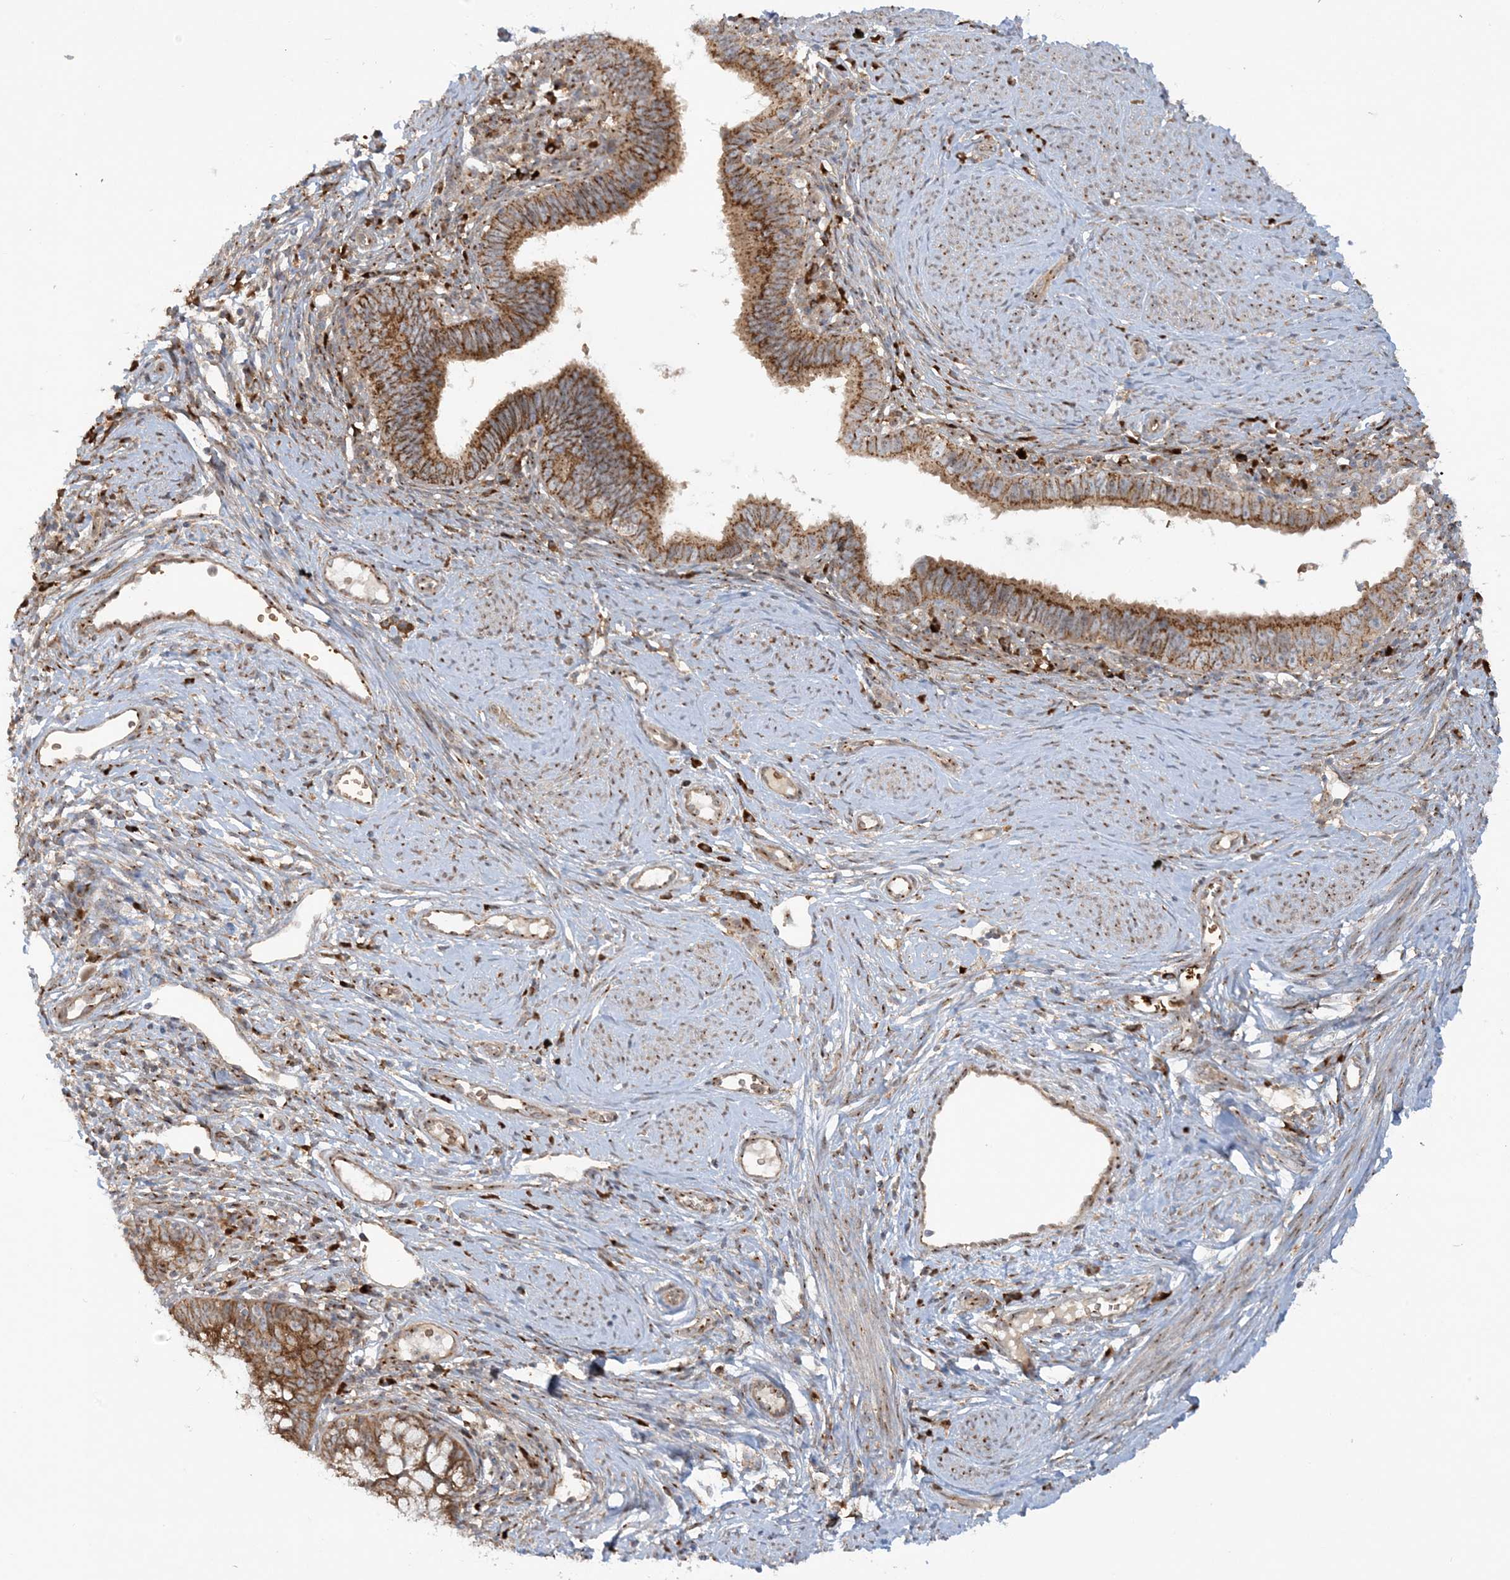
{"staining": {"intensity": "strong", "quantity": ">75%", "location": "cytoplasmic/membranous"}, "tissue": "cervical cancer", "cell_type": "Tumor cells", "image_type": "cancer", "snomed": [{"axis": "morphology", "description": "Adenocarcinoma, NOS"}, {"axis": "topography", "description": "Cervix"}], "caption": "Protein staining of cervical adenocarcinoma tissue exhibits strong cytoplasmic/membranous expression in about >75% of tumor cells.", "gene": "RPP40", "patient": {"sex": "female", "age": 36}}